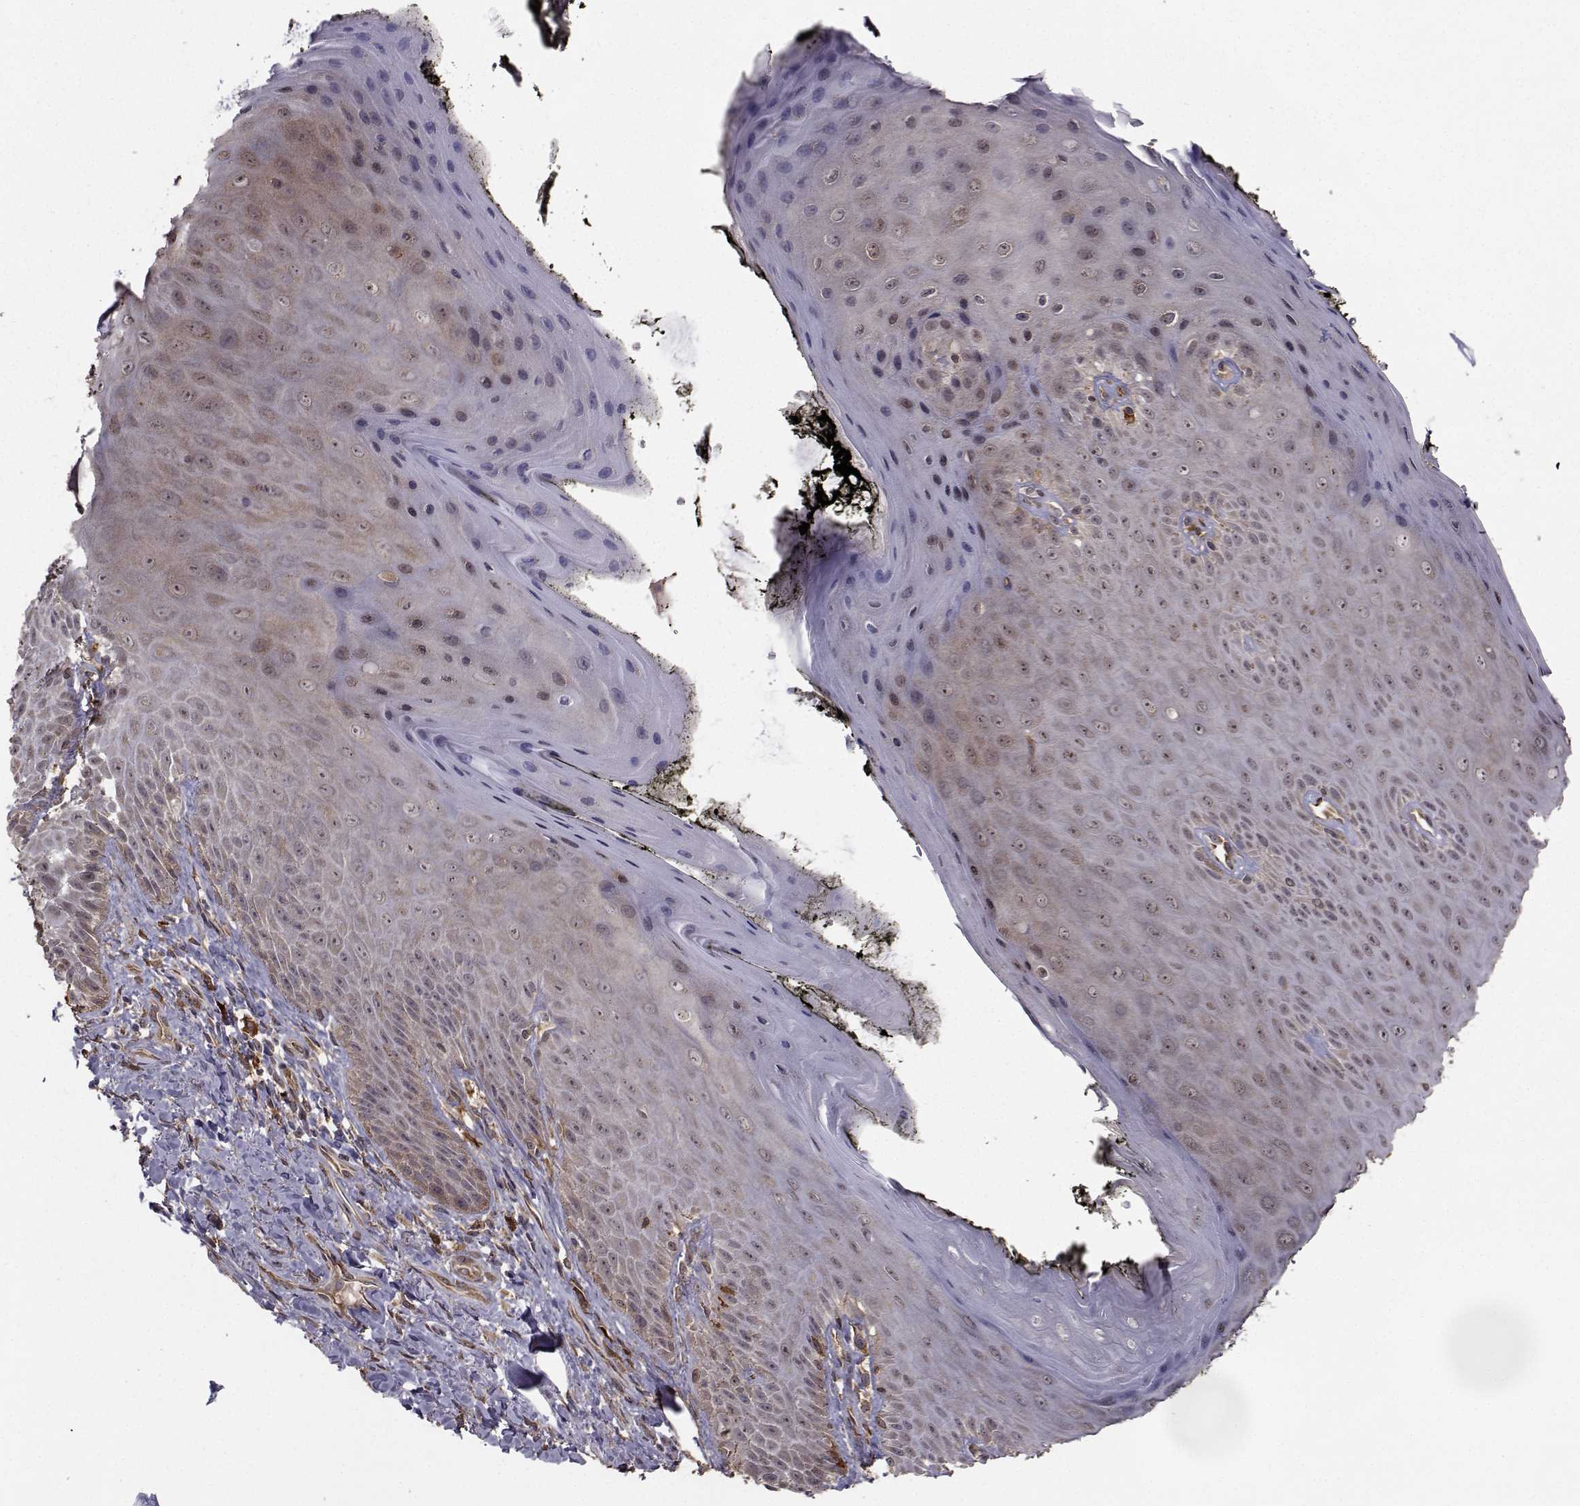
{"staining": {"intensity": "weak", "quantity": "25%-75%", "location": "cytoplasmic/membranous"}, "tissue": "skin", "cell_type": "Epidermal cells", "image_type": "normal", "snomed": [{"axis": "morphology", "description": "Normal tissue, NOS"}, {"axis": "topography", "description": "Anal"}, {"axis": "topography", "description": "Peripheral nerve tissue"}], "caption": "A histopathology image of skin stained for a protein displays weak cytoplasmic/membranous brown staining in epidermal cells. The protein is shown in brown color, while the nuclei are stained blue.", "gene": "TRIP10", "patient": {"sex": "male", "age": 53}}